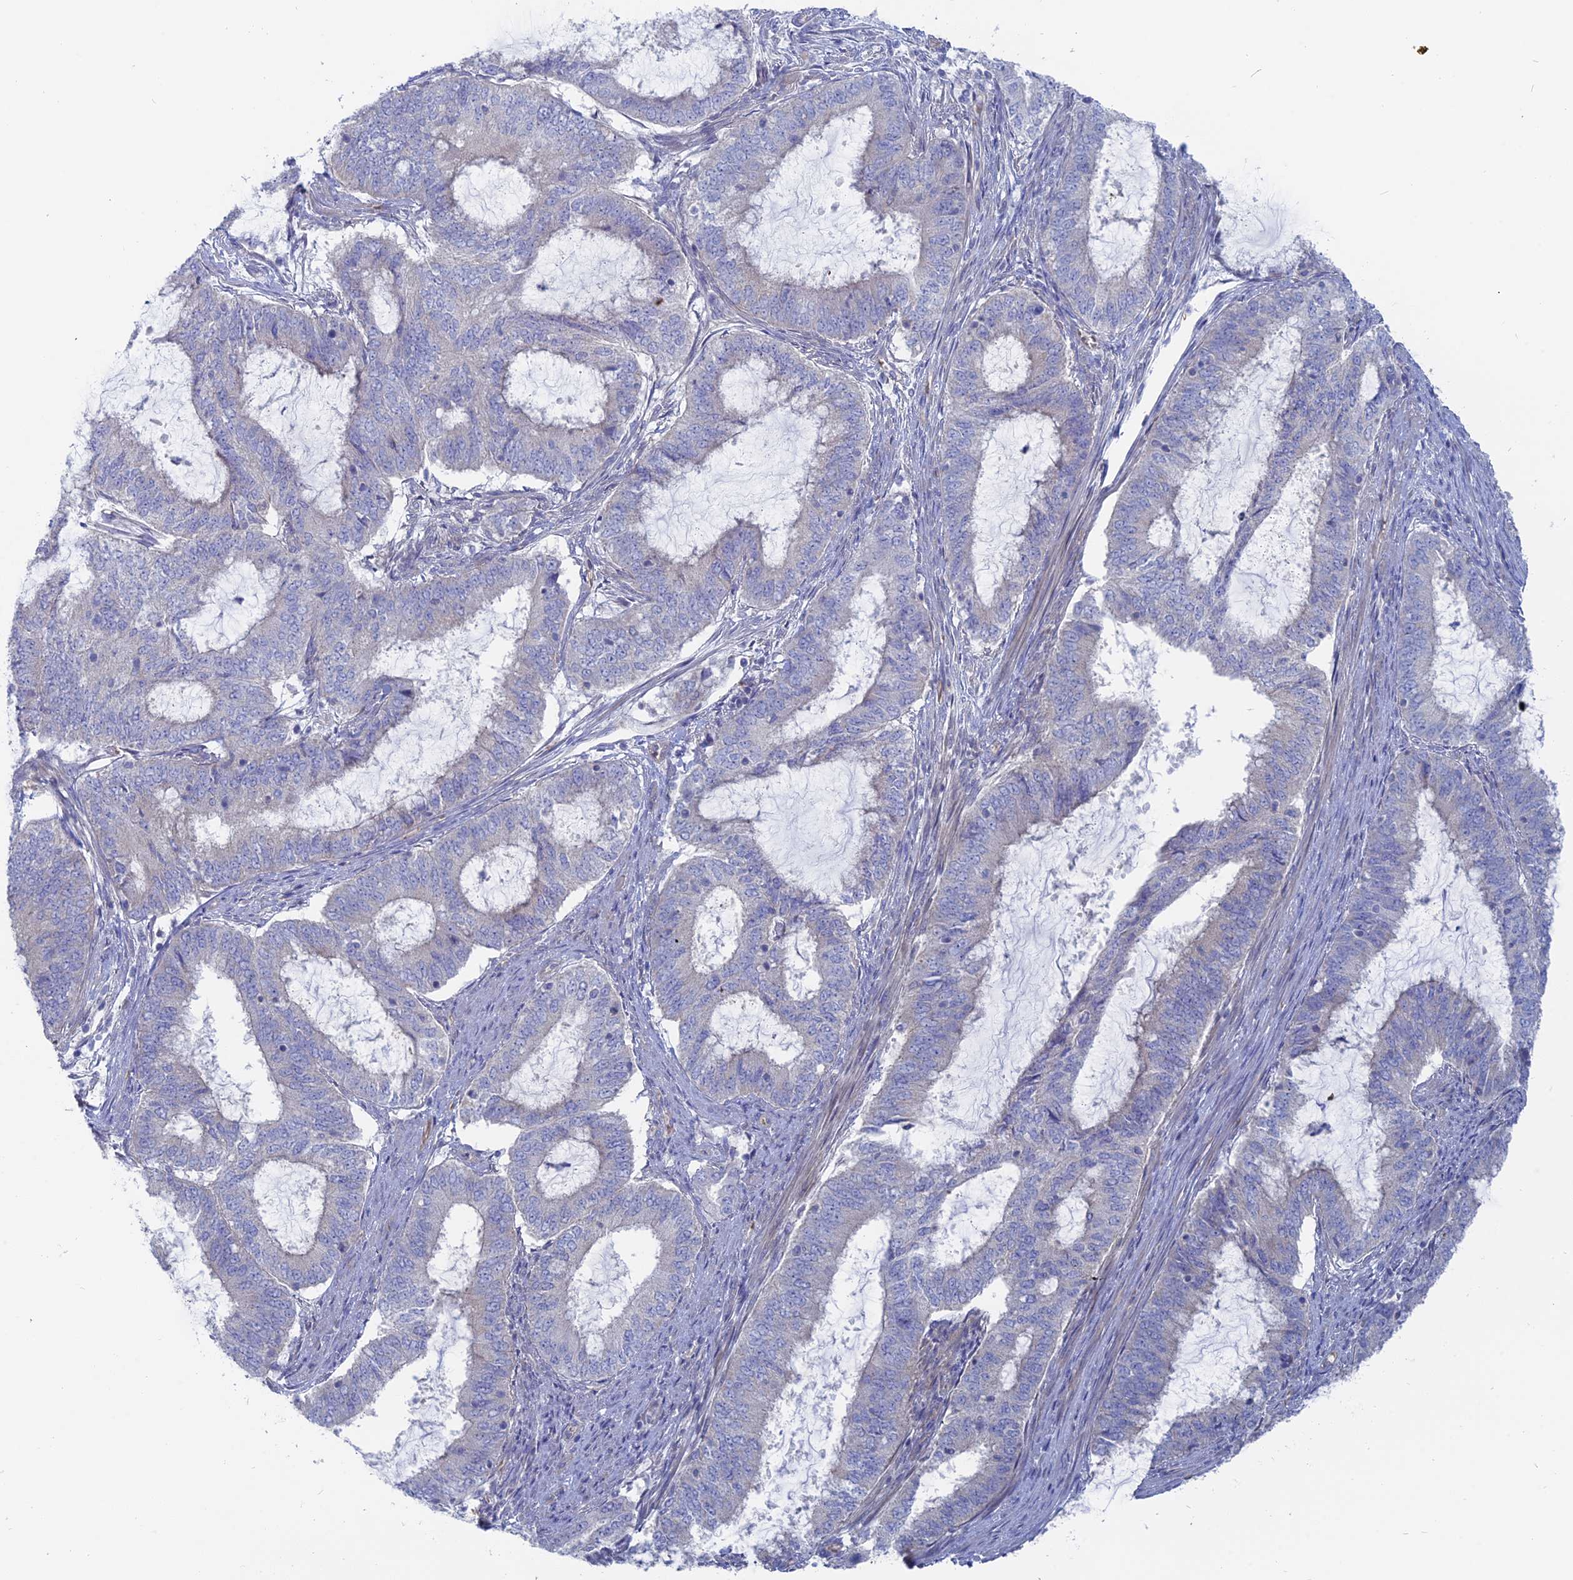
{"staining": {"intensity": "negative", "quantity": "none", "location": "none"}, "tissue": "endometrial cancer", "cell_type": "Tumor cells", "image_type": "cancer", "snomed": [{"axis": "morphology", "description": "Adenocarcinoma, NOS"}, {"axis": "topography", "description": "Endometrium"}], "caption": "Immunohistochemical staining of human endometrial adenocarcinoma shows no significant staining in tumor cells. (Immunohistochemistry (ihc), brightfield microscopy, high magnification).", "gene": "TBC1D30", "patient": {"sex": "female", "age": 51}}